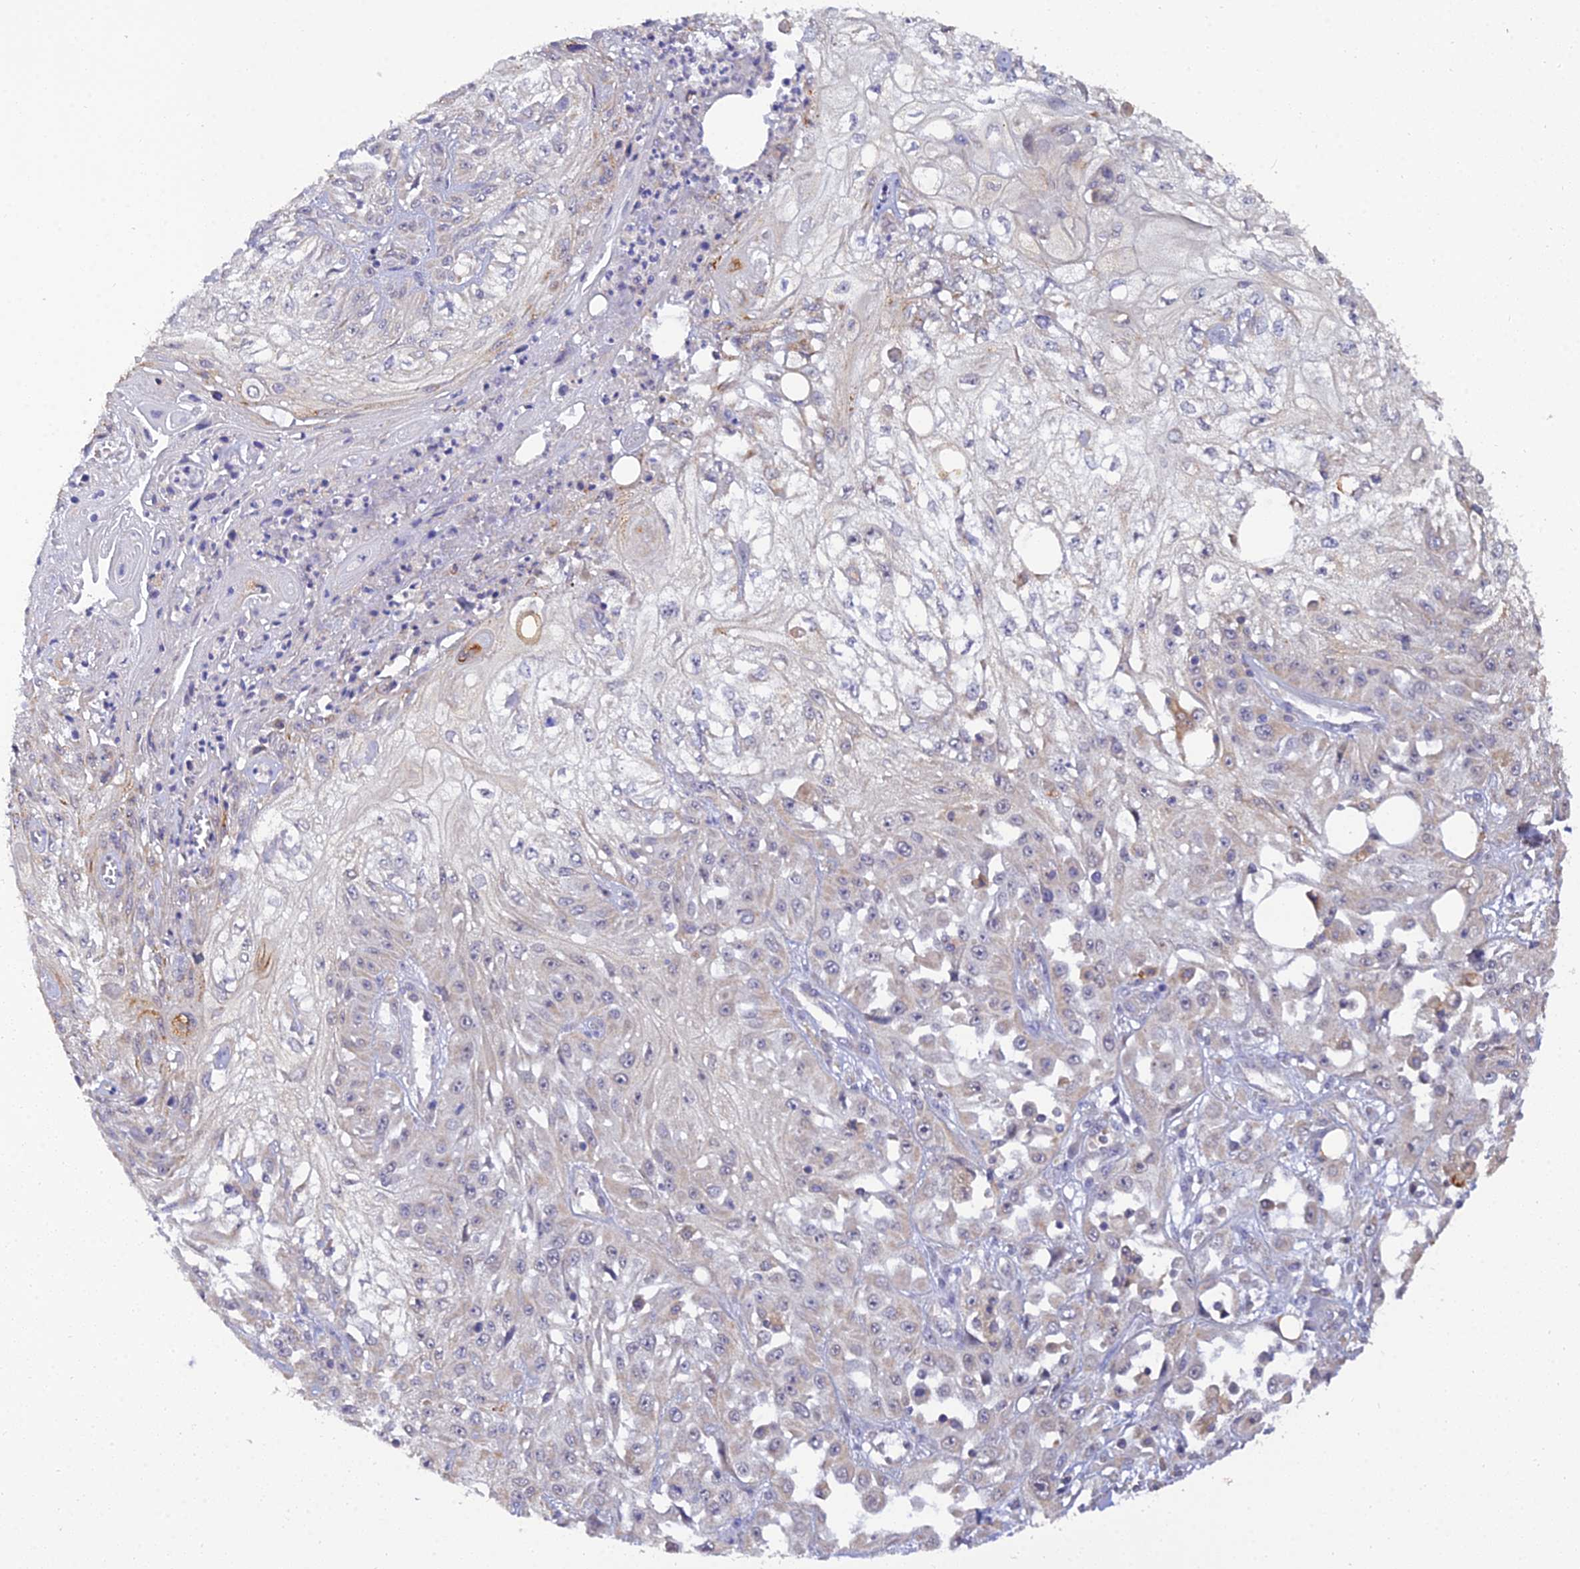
{"staining": {"intensity": "negative", "quantity": "none", "location": "none"}, "tissue": "skin cancer", "cell_type": "Tumor cells", "image_type": "cancer", "snomed": [{"axis": "morphology", "description": "Squamous cell carcinoma, NOS"}, {"axis": "morphology", "description": "Squamous cell carcinoma, metastatic, NOS"}, {"axis": "topography", "description": "Skin"}, {"axis": "topography", "description": "Lymph node"}], "caption": "Tumor cells are negative for protein expression in human skin squamous cell carcinoma.", "gene": "ARL8B", "patient": {"sex": "male", "age": 75}}